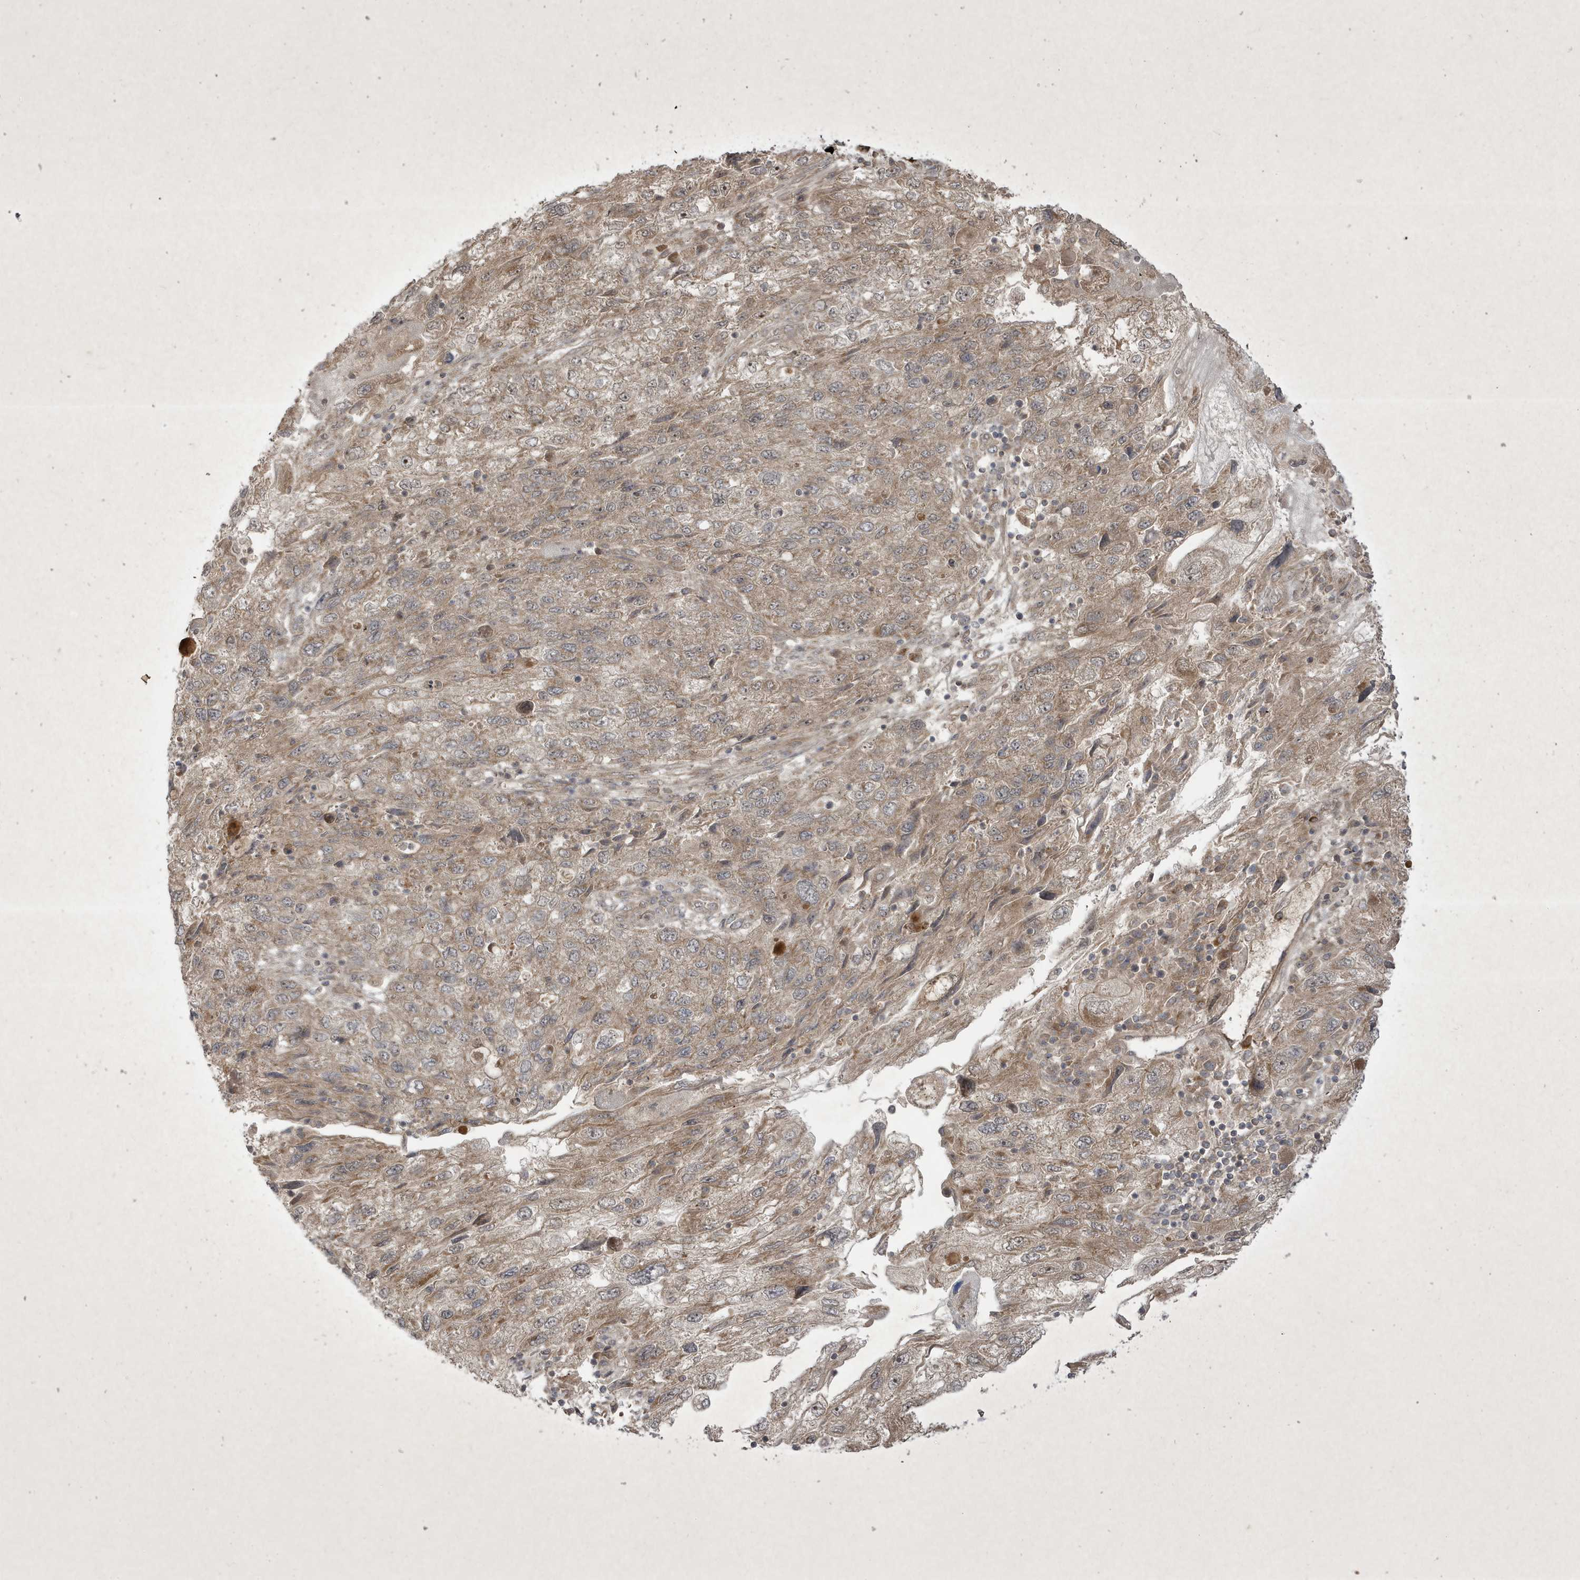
{"staining": {"intensity": "weak", "quantity": "<25%", "location": "cytoplasmic/membranous"}, "tissue": "endometrial cancer", "cell_type": "Tumor cells", "image_type": "cancer", "snomed": [{"axis": "morphology", "description": "Adenocarcinoma, NOS"}, {"axis": "topography", "description": "Endometrium"}], "caption": "High power microscopy micrograph of an IHC histopathology image of endometrial cancer, revealing no significant staining in tumor cells.", "gene": "FAM83C", "patient": {"sex": "female", "age": 49}}